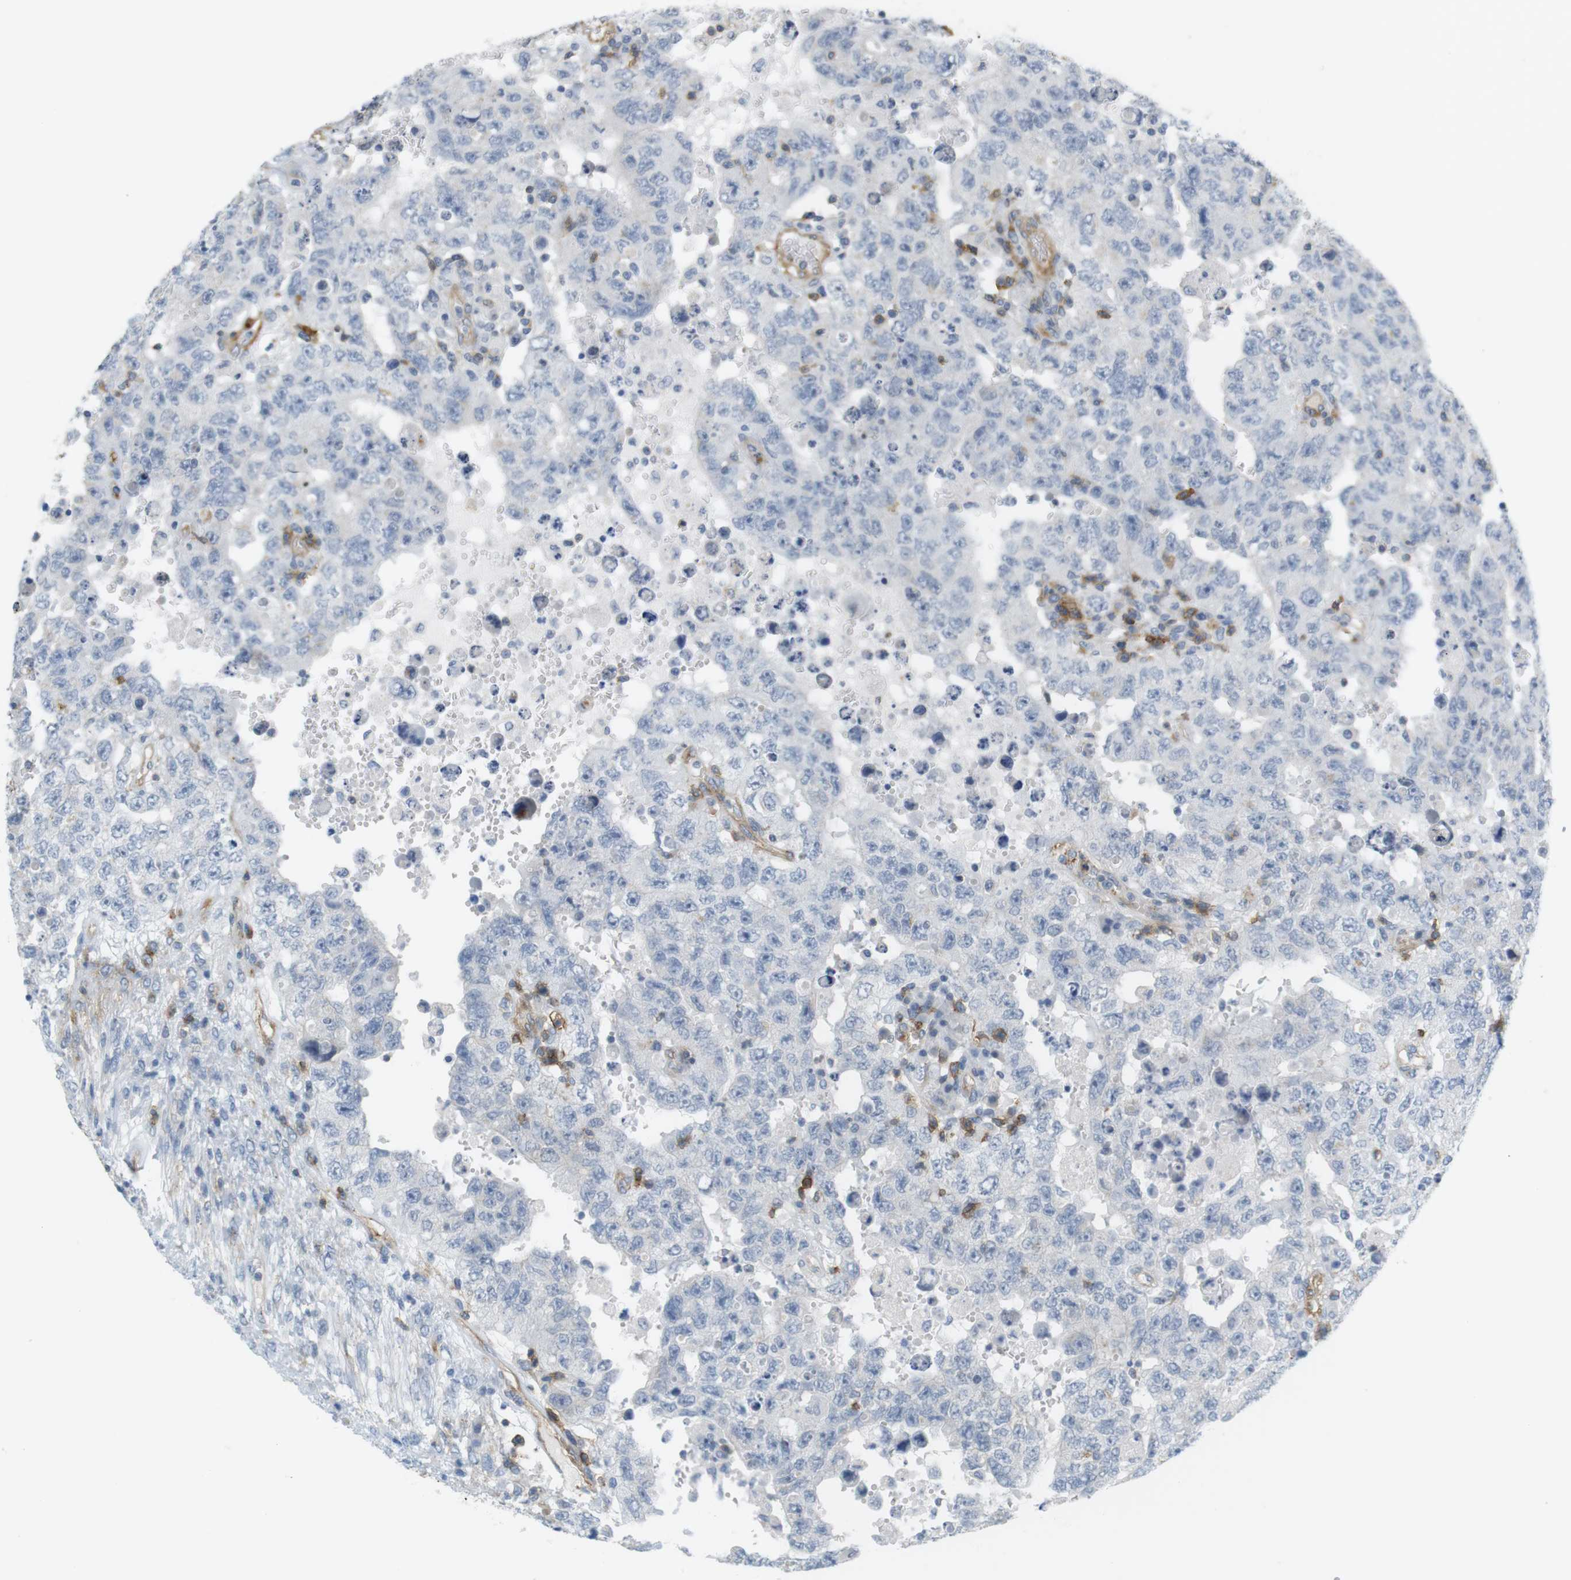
{"staining": {"intensity": "negative", "quantity": "none", "location": "none"}, "tissue": "testis cancer", "cell_type": "Tumor cells", "image_type": "cancer", "snomed": [{"axis": "morphology", "description": "Carcinoma, Embryonal, NOS"}, {"axis": "topography", "description": "Testis"}], "caption": "Human testis embryonal carcinoma stained for a protein using immunohistochemistry (IHC) shows no staining in tumor cells.", "gene": "F2R", "patient": {"sex": "male", "age": 26}}